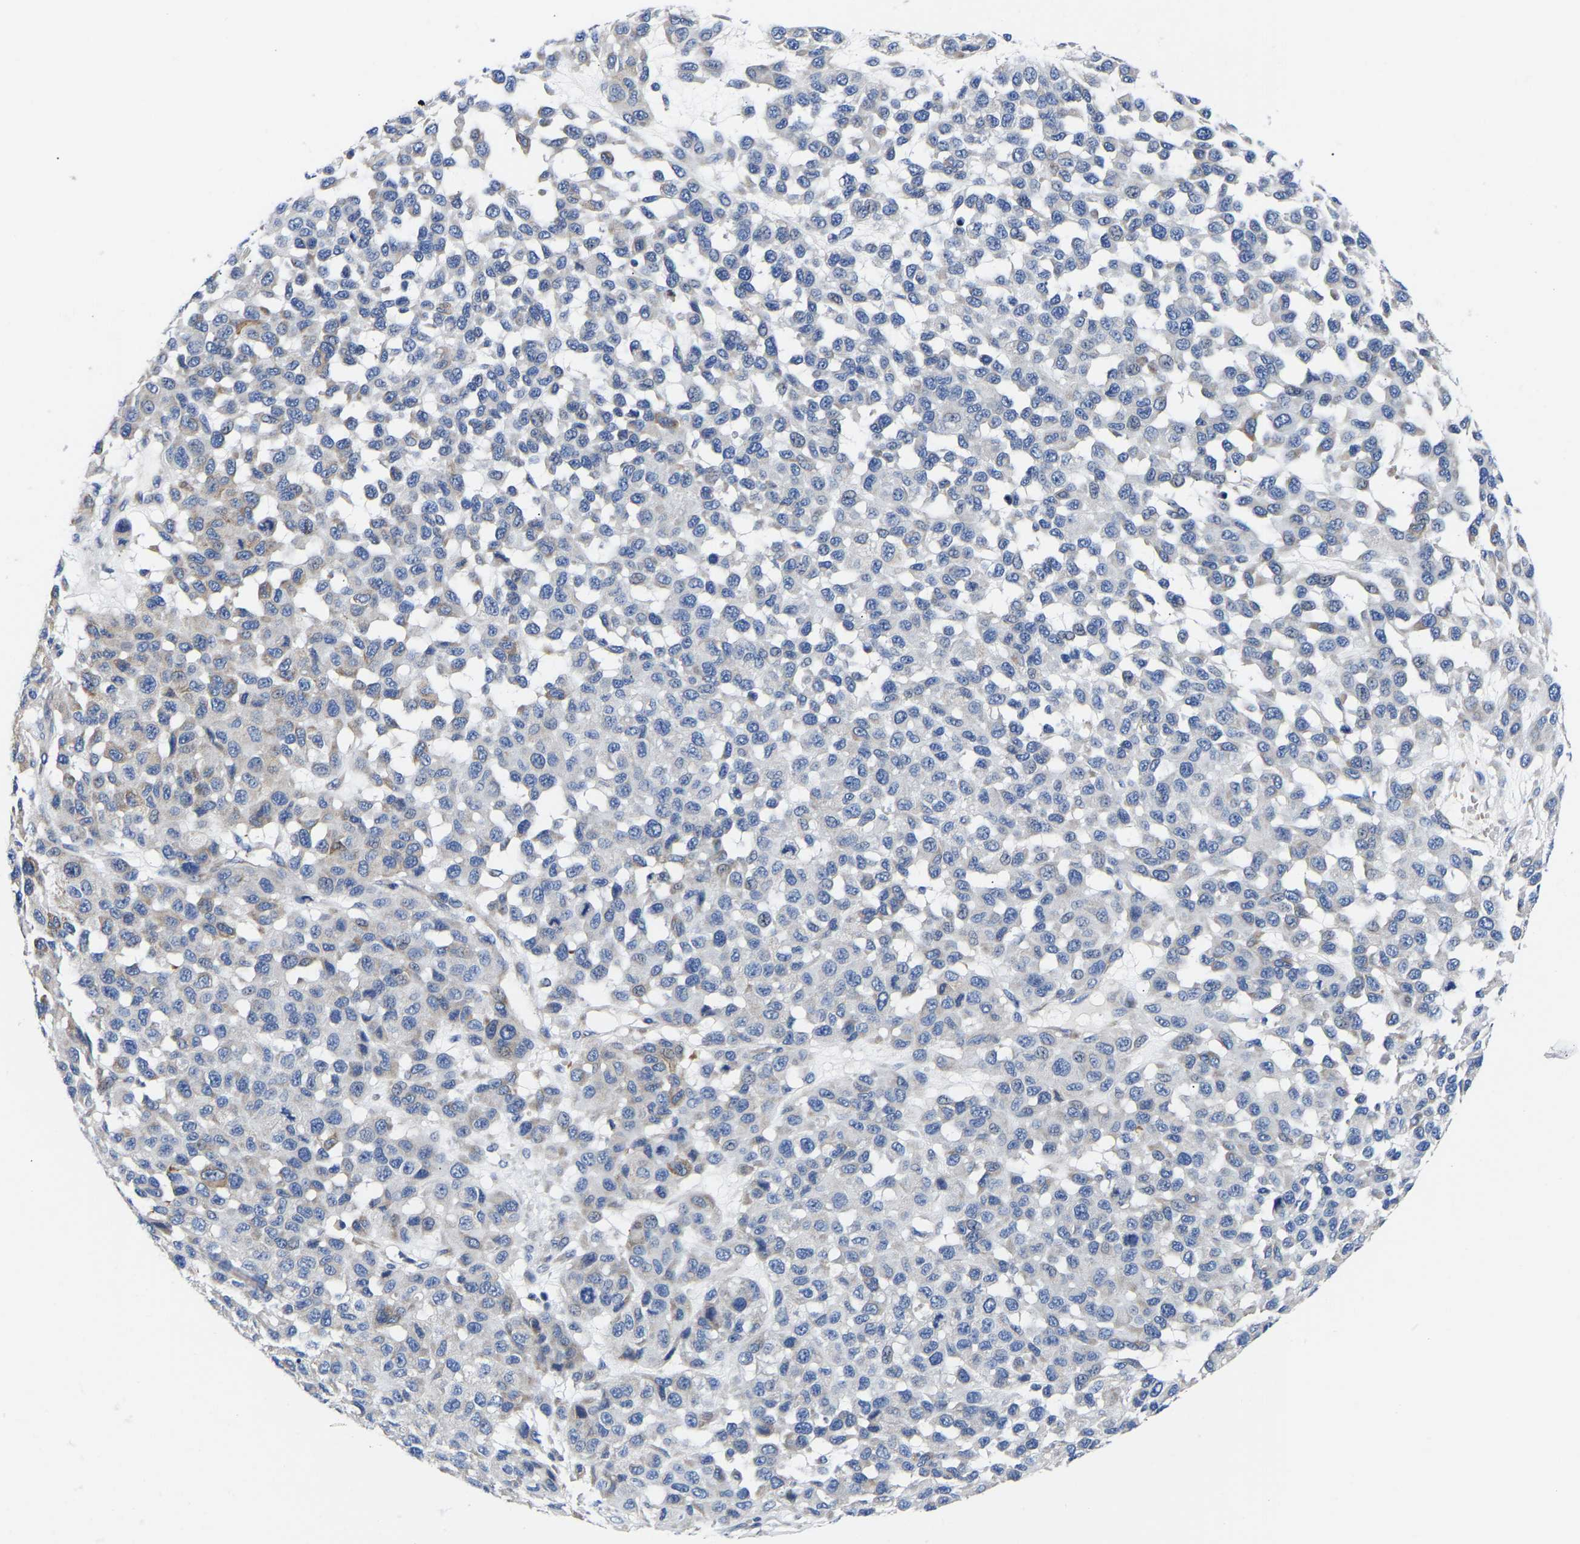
{"staining": {"intensity": "negative", "quantity": "none", "location": "none"}, "tissue": "melanoma", "cell_type": "Tumor cells", "image_type": "cancer", "snomed": [{"axis": "morphology", "description": "Malignant melanoma, NOS"}, {"axis": "topography", "description": "Skin"}], "caption": "Histopathology image shows no protein positivity in tumor cells of melanoma tissue.", "gene": "RINT1", "patient": {"sex": "male", "age": 62}}